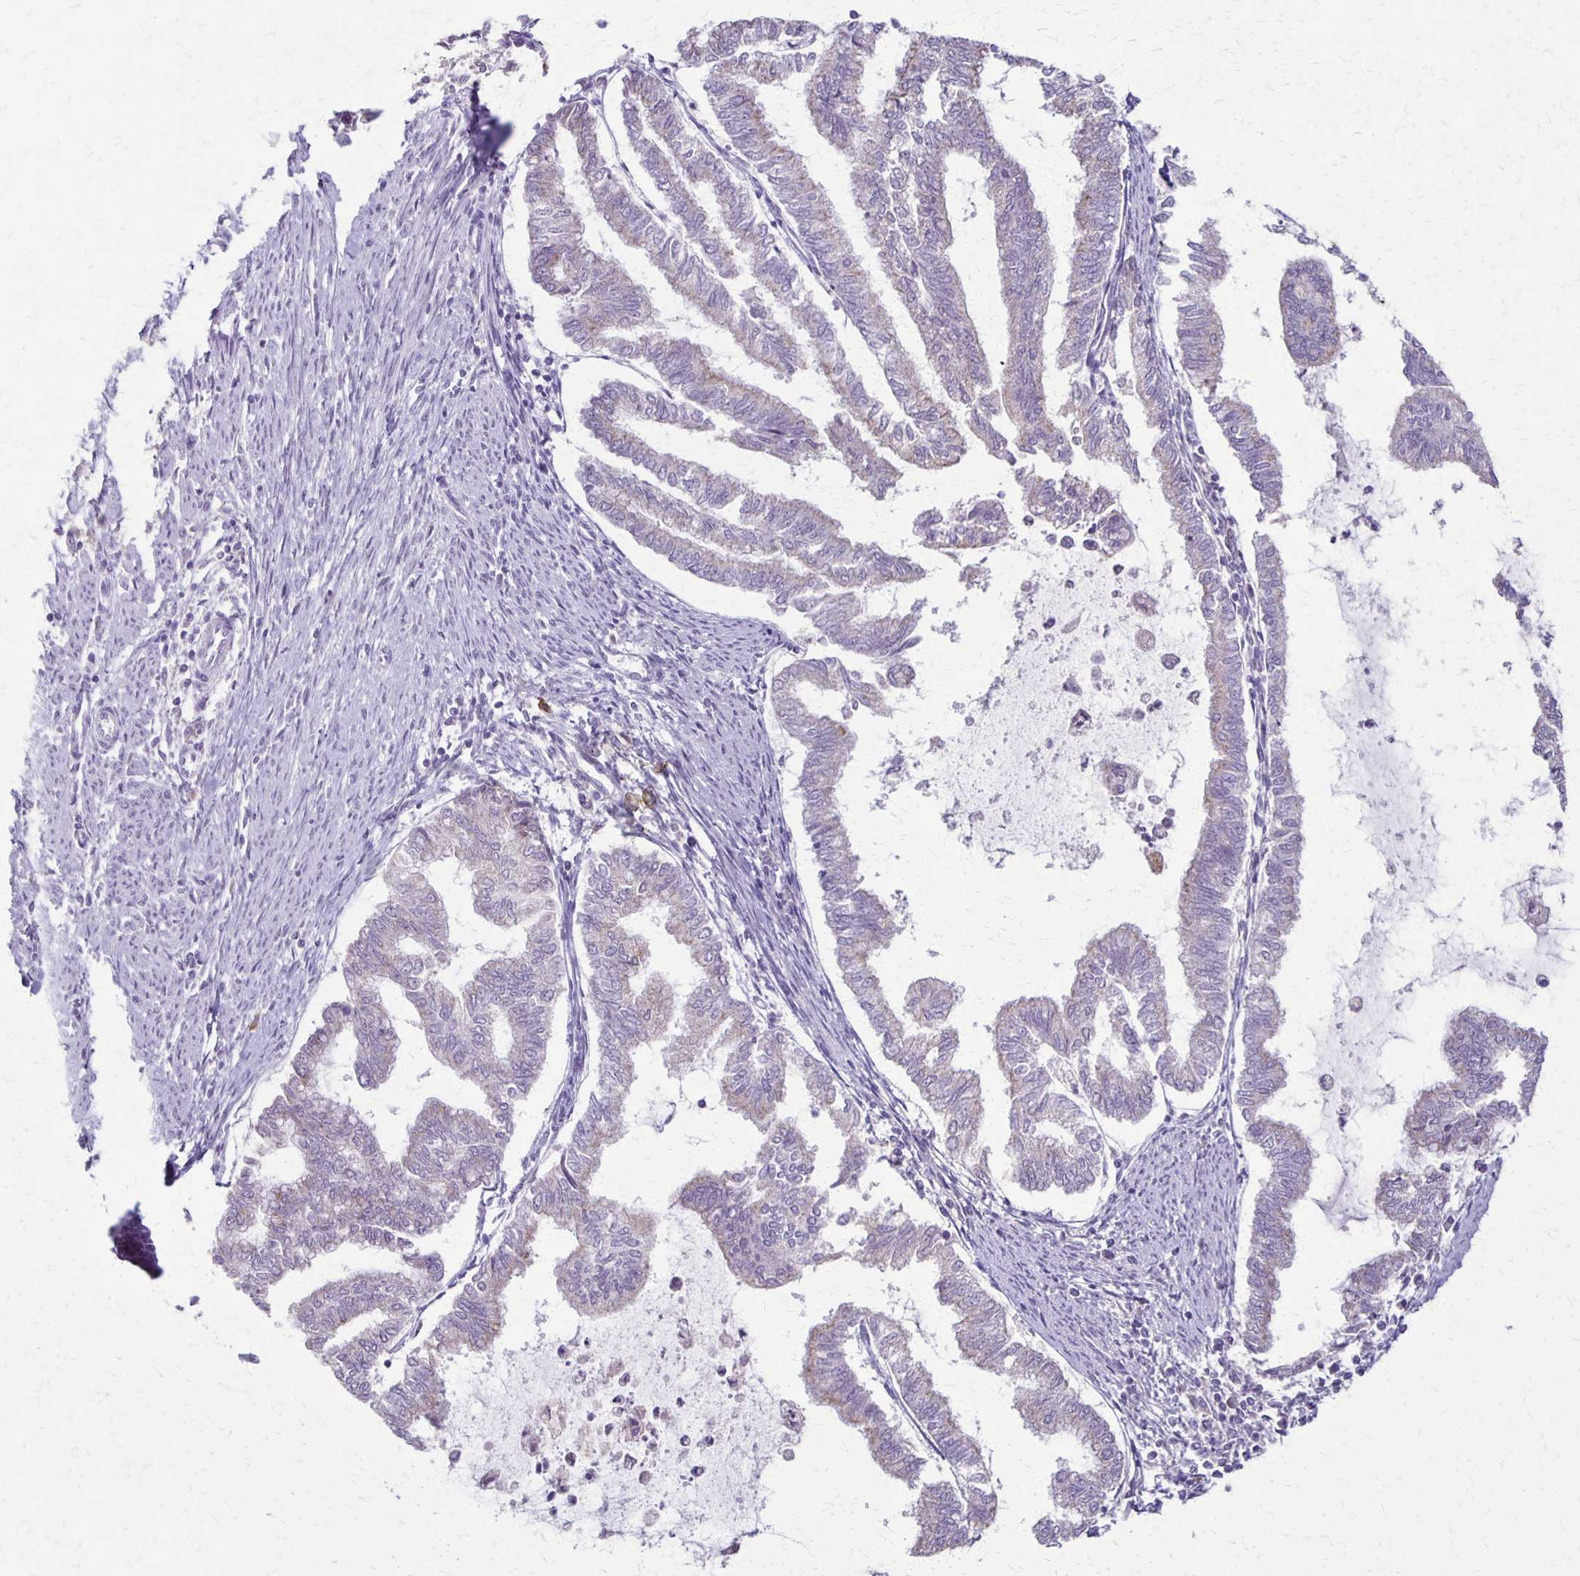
{"staining": {"intensity": "moderate", "quantity": "<25%", "location": "cytoplasmic/membranous"}, "tissue": "endometrial cancer", "cell_type": "Tumor cells", "image_type": "cancer", "snomed": [{"axis": "morphology", "description": "Adenocarcinoma, NOS"}, {"axis": "topography", "description": "Endometrium"}], "caption": "Endometrial adenocarcinoma stained with DAB IHC shows low levels of moderate cytoplasmic/membranous staining in about <25% of tumor cells.", "gene": "SLC35E2B", "patient": {"sex": "female", "age": 79}}